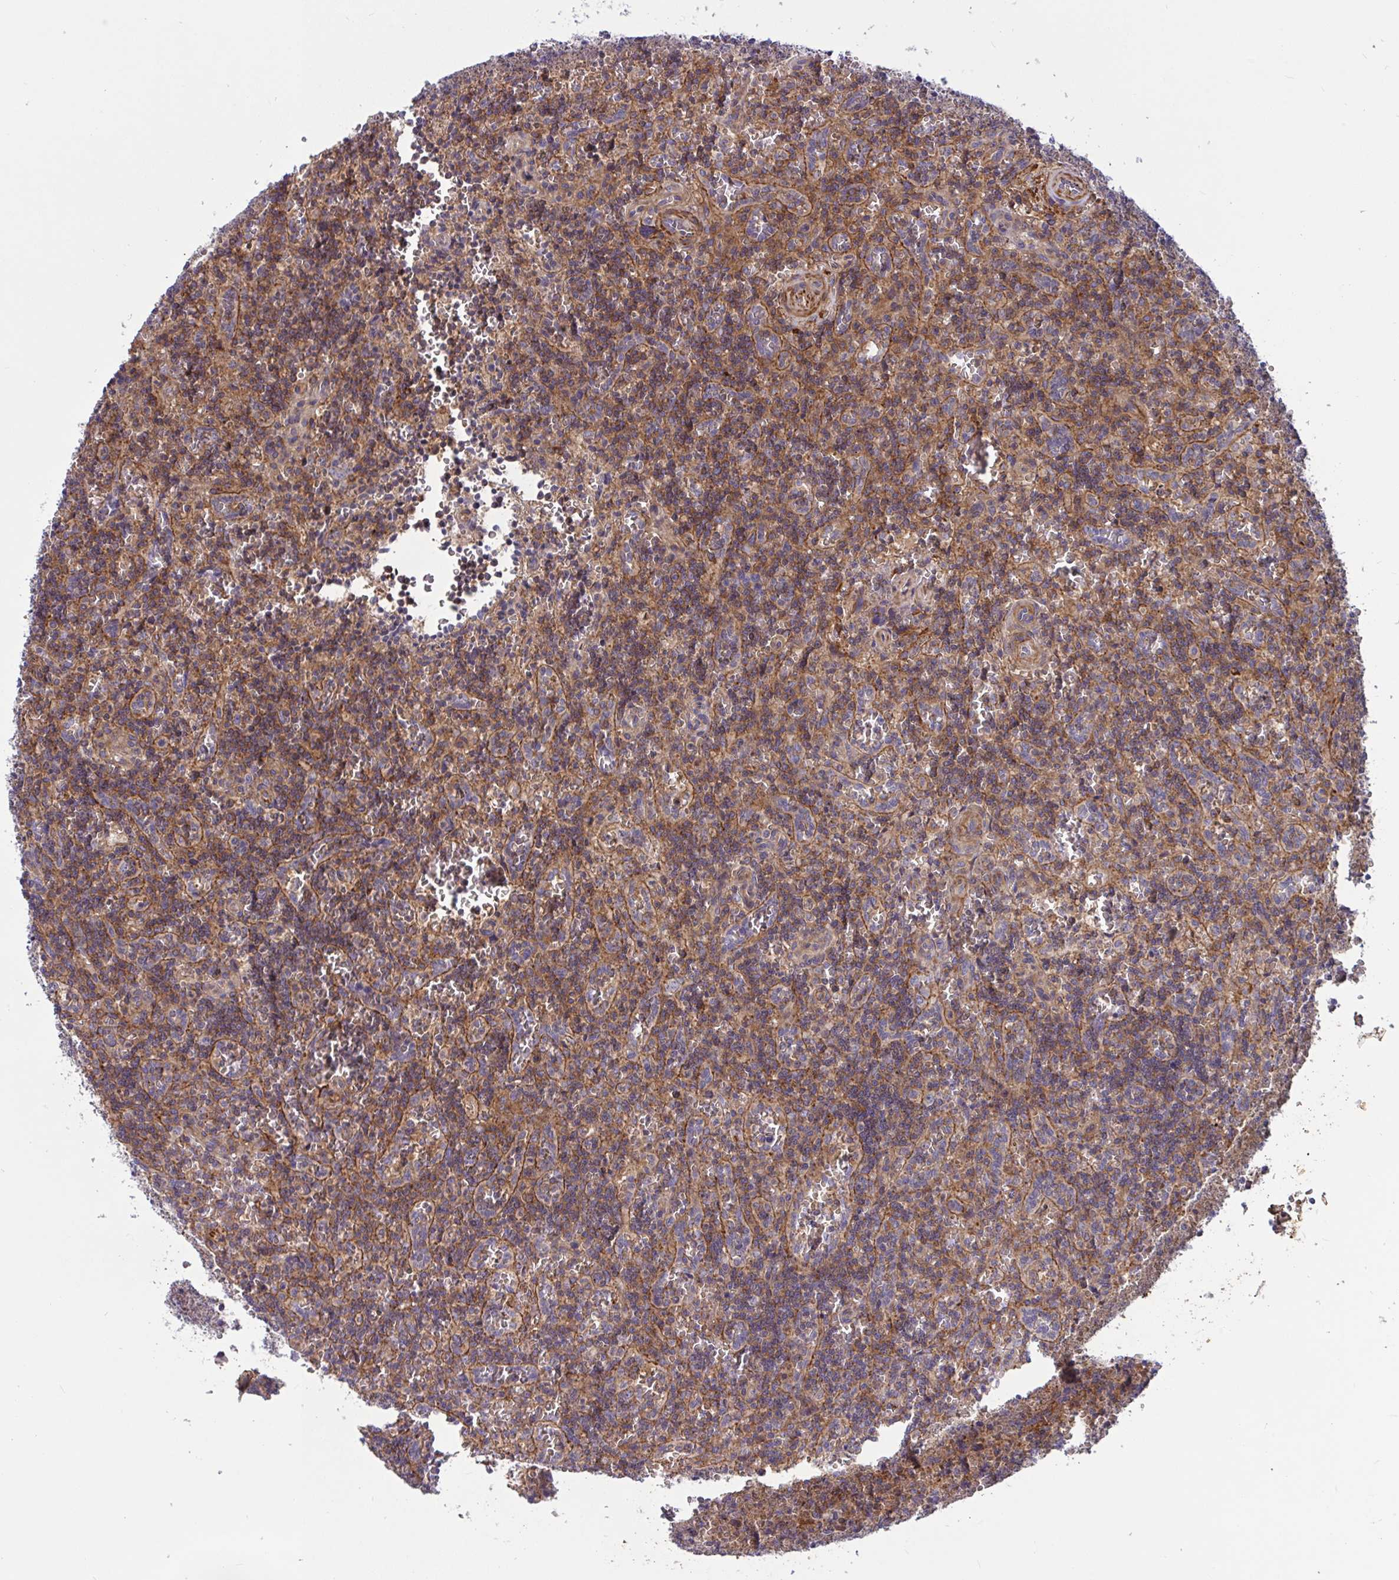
{"staining": {"intensity": "weak", "quantity": "25%-75%", "location": "cytoplasmic/membranous"}, "tissue": "lymphoma", "cell_type": "Tumor cells", "image_type": "cancer", "snomed": [{"axis": "morphology", "description": "Malignant lymphoma, non-Hodgkin's type, Low grade"}, {"axis": "topography", "description": "Spleen"}], "caption": "Lymphoma tissue exhibits weak cytoplasmic/membranous expression in about 25%-75% of tumor cells", "gene": "TANK", "patient": {"sex": "male", "age": 73}}